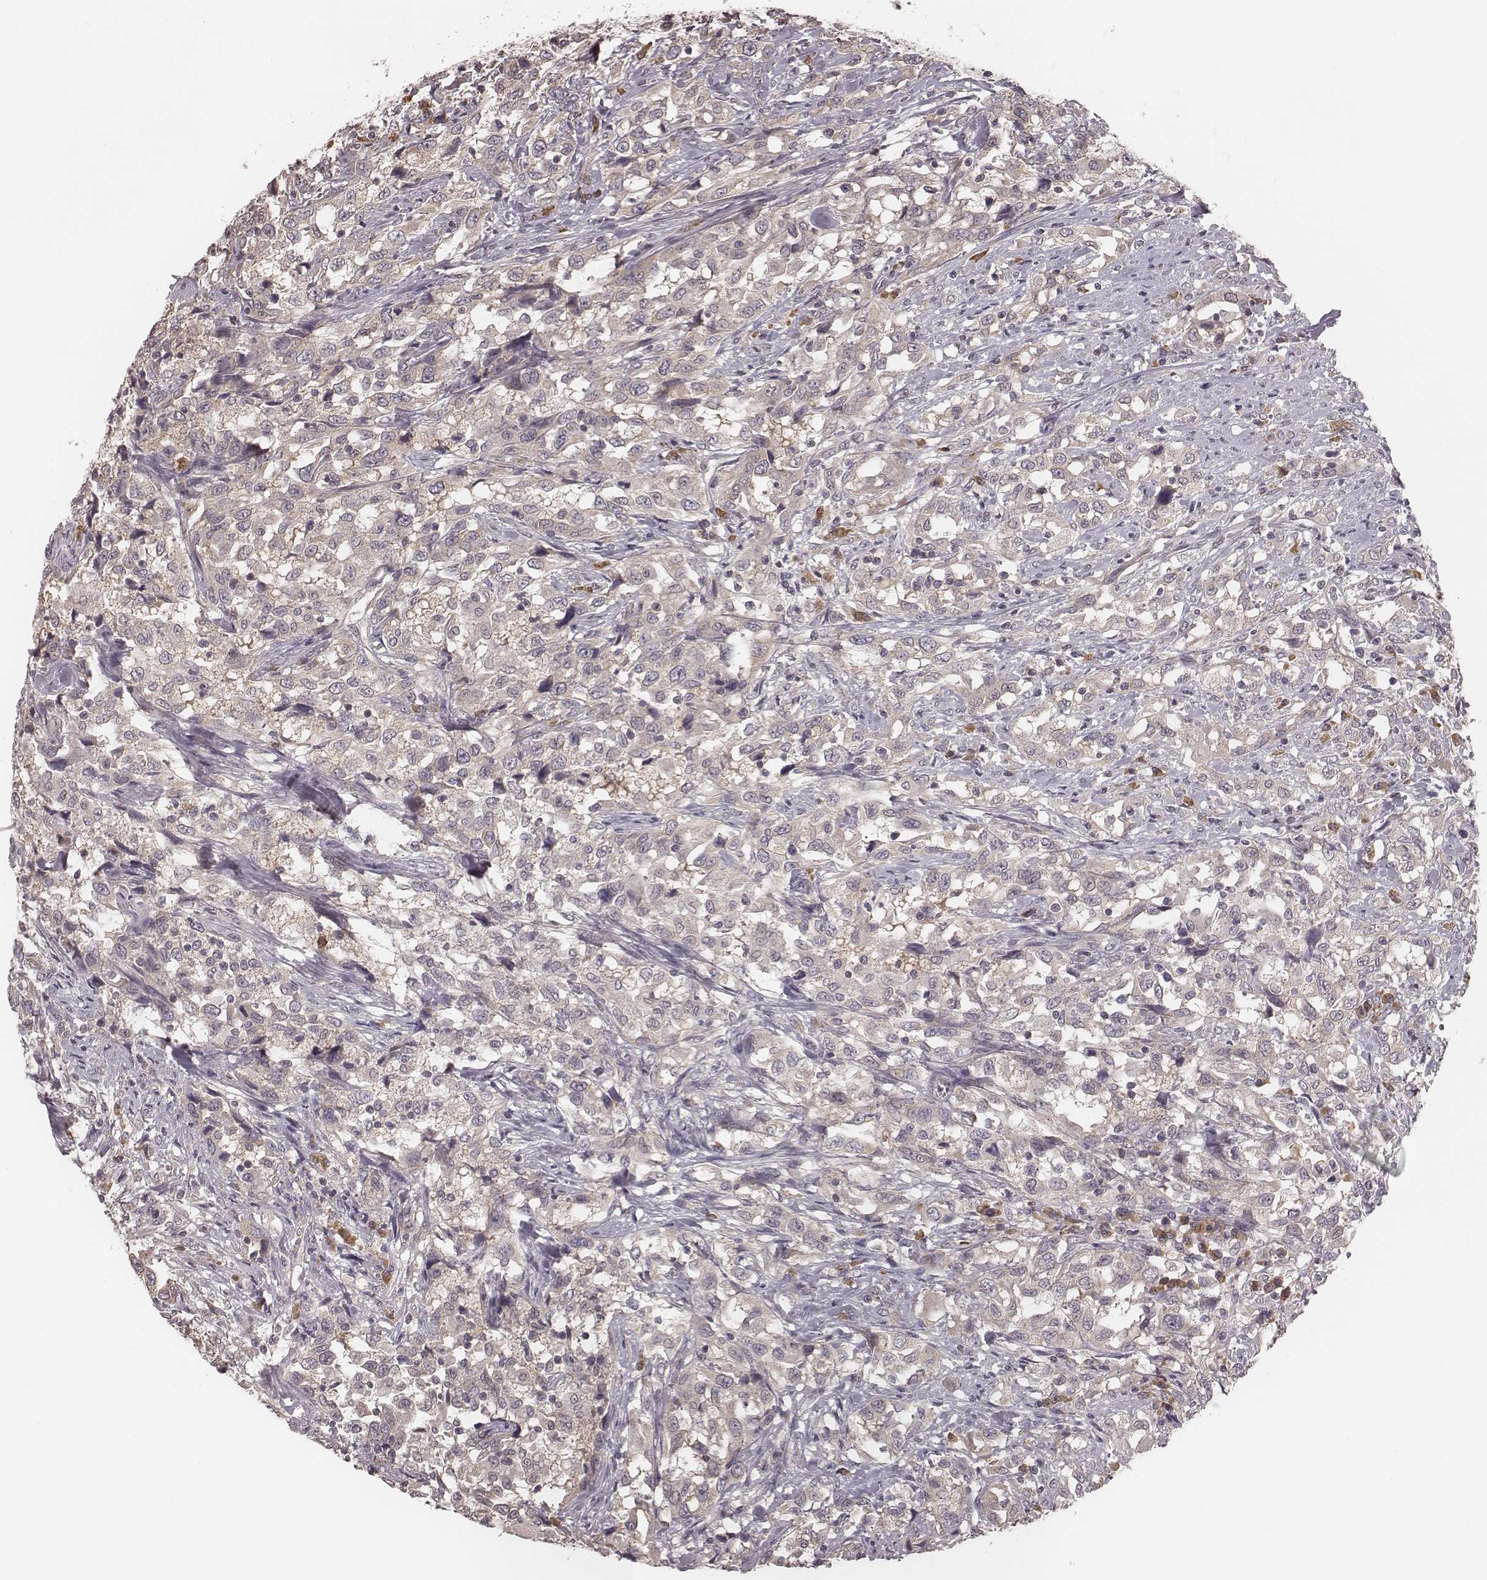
{"staining": {"intensity": "negative", "quantity": "none", "location": "none"}, "tissue": "urothelial cancer", "cell_type": "Tumor cells", "image_type": "cancer", "snomed": [{"axis": "morphology", "description": "Urothelial carcinoma, NOS"}, {"axis": "morphology", "description": "Urothelial carcinoma, High grade"}, {"axis": "topography", "description": "Urinary bladder"}], "caption": "An immunohistochemistry (IHC) histopathology image of high-grade urothelial carcinoma is shown. There is no staining in tumor cells of high-grade urothelial carcinoma.", "gene": "P2RX5", "patient": {"sex": "female", "age": 64}}